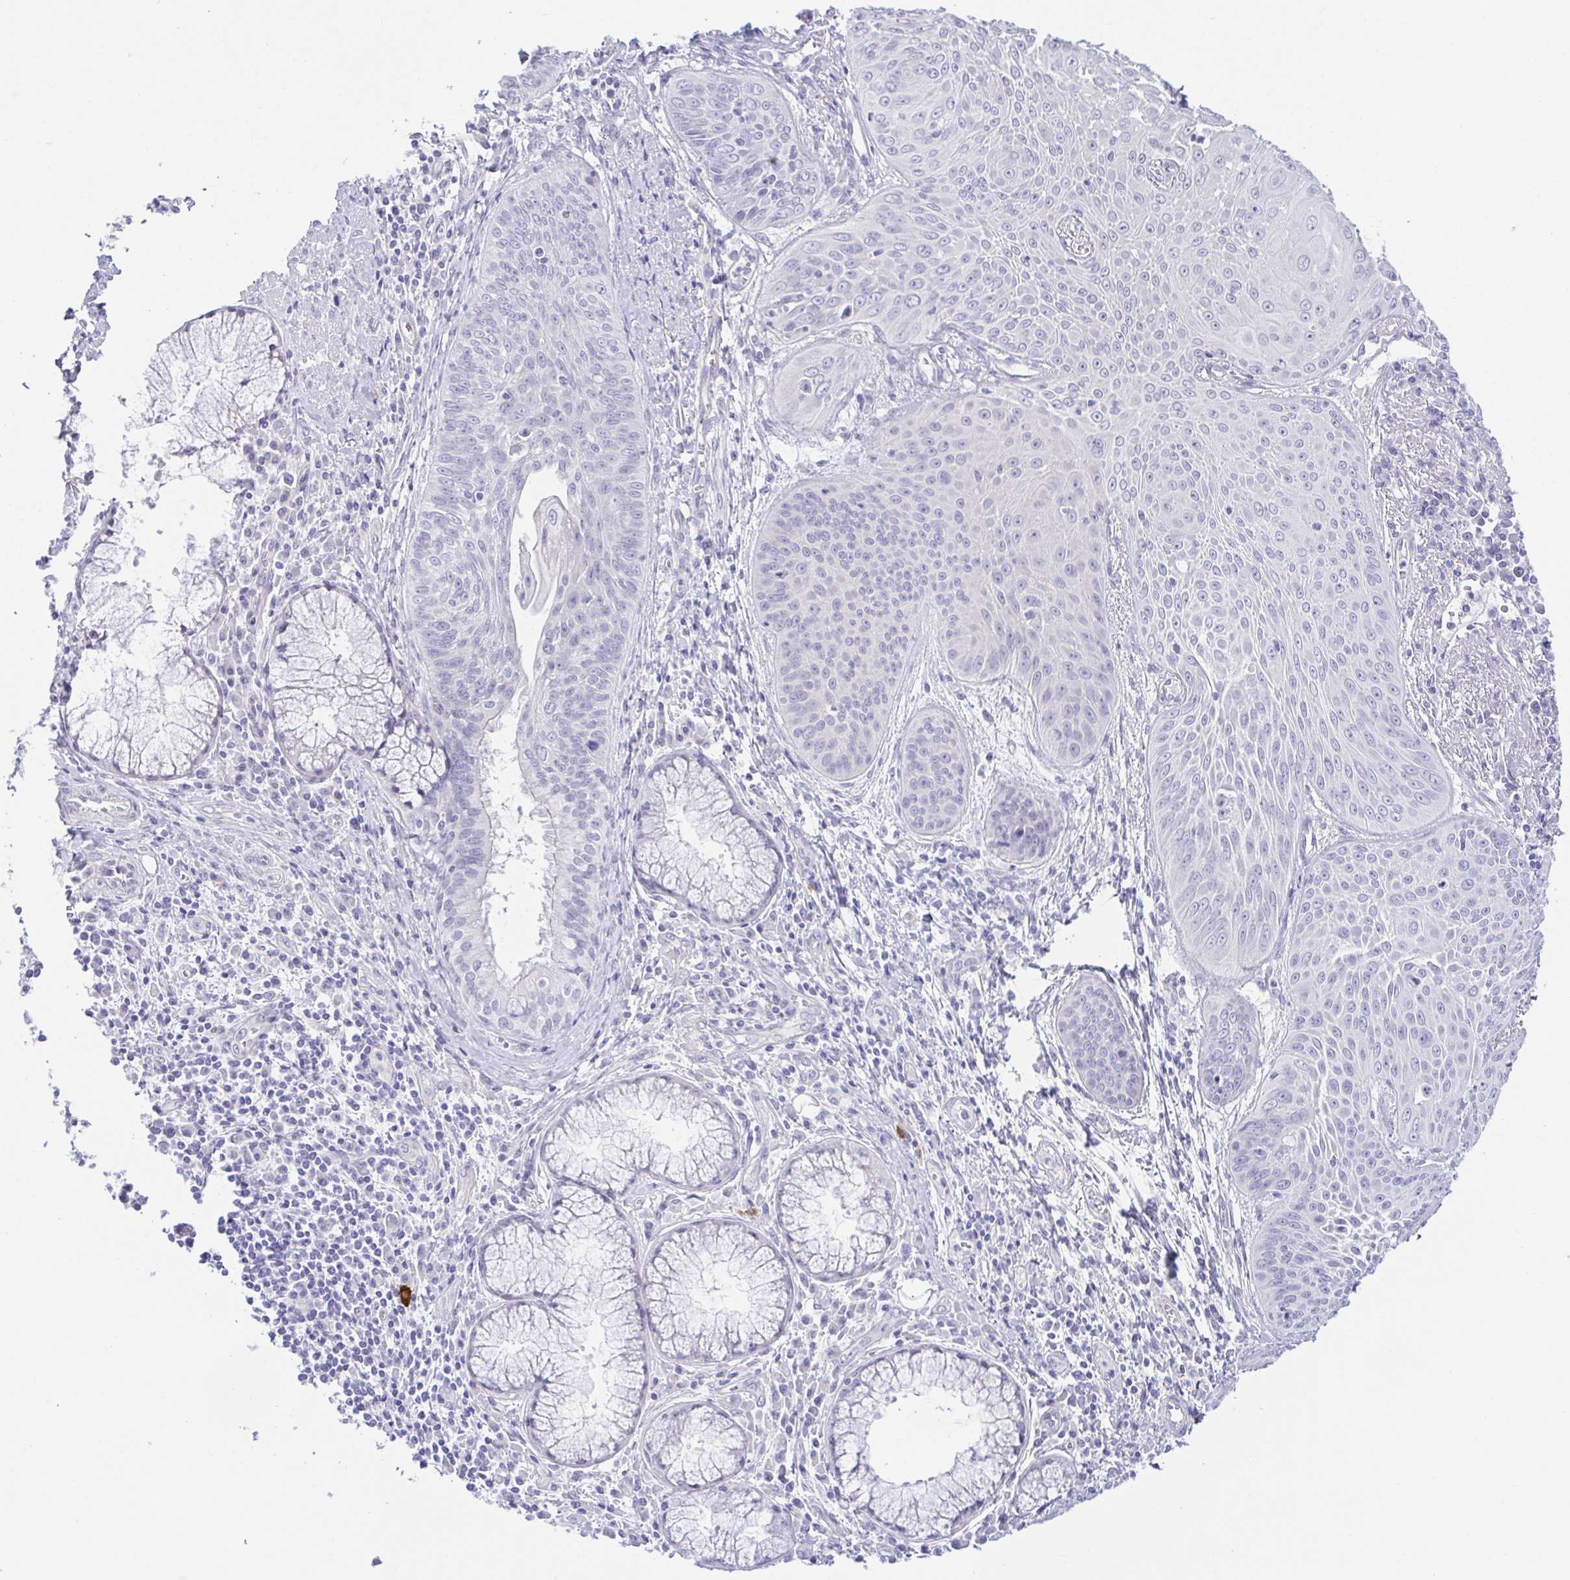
{"staining": {"intensity": "negative", "quantity": "none", "location": "none"}, "tissue": "lung cancer", "cell_type": "Tumor cells", "image_type": "cancer", "snomed": [{"axis": "morphology", "description": "Squamous cell carcinoma, NOS"}, {"axis": "topography", "description": "Lung"}], "caption": "High magnification brightfield microscopy of lung cancer (squamous cell carcinoma) stained with DAB (brown) and counterstained with hematoxylin (blue): tumor cells show no significant positivity.", "gene": "KRTDAP", "patient": {"sex": "male", "age": 74}}